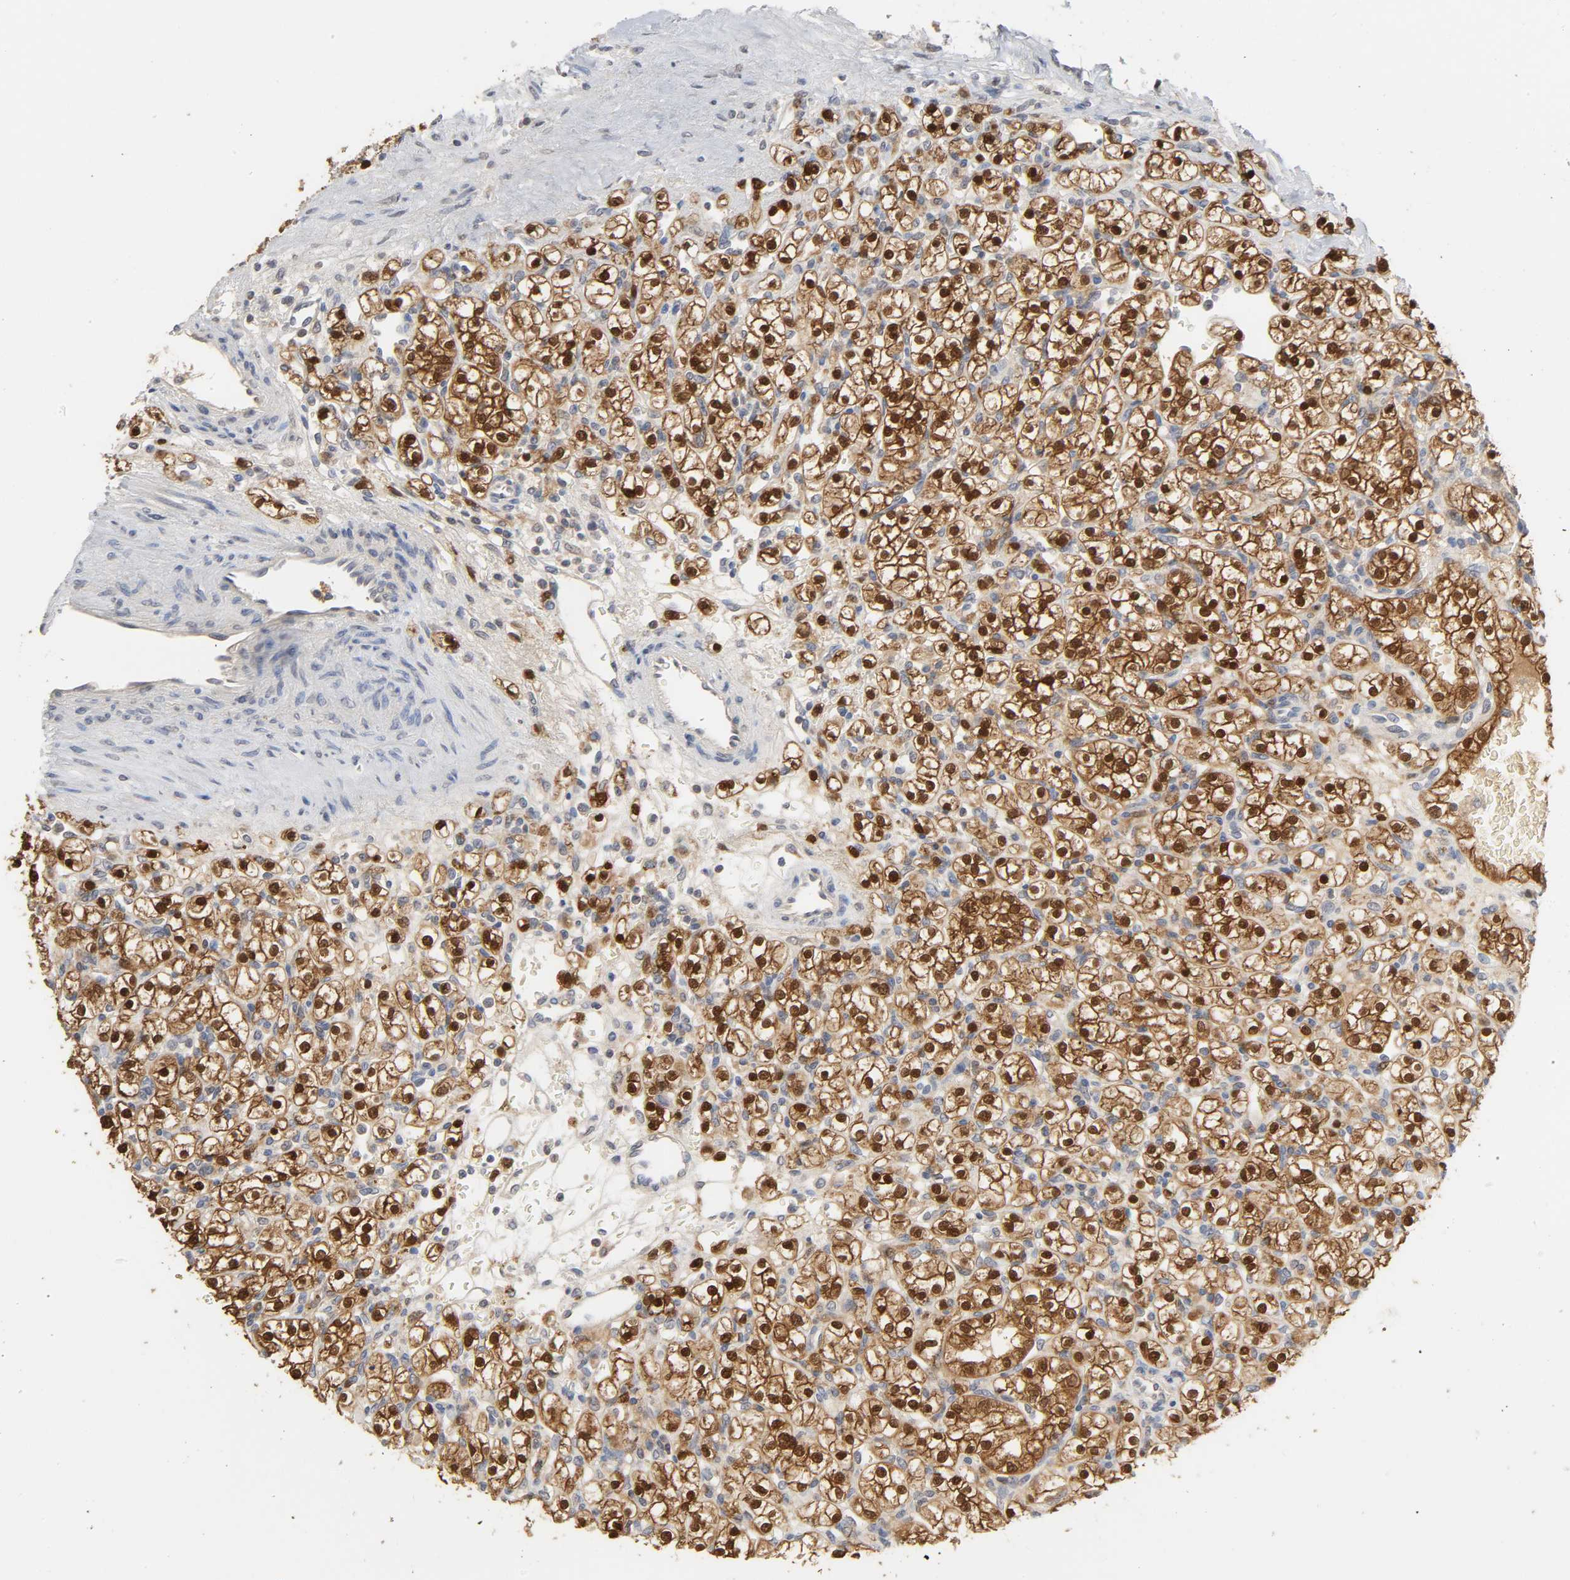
{"staining": {"intensity": "strong", "quantity": ">75%", "location": "cytoplasmic/membranous,nuclear"}, "tissue": "renal cancer", "cell_type": "Tumor cells", "image_type": "cancer", "snomed": [{"axis": "morphology", "description": "Normal tissue, NOS"}, {"axis": "morphology", "description": "Adenocarcinoma, NOS"}, {"axis": "topography", "description": "Kidney"}], "caption": "This micrograph exhibits renal cancer stained with immunohistochemistry to label a protein in brown. The cytoplasmic/membranous and nuclear of tumor cells show strong positivity for the protein. Nuclei are counter-stained blue.", "gene": "MIF", "patient": {"sex": "female", "age": 55}}